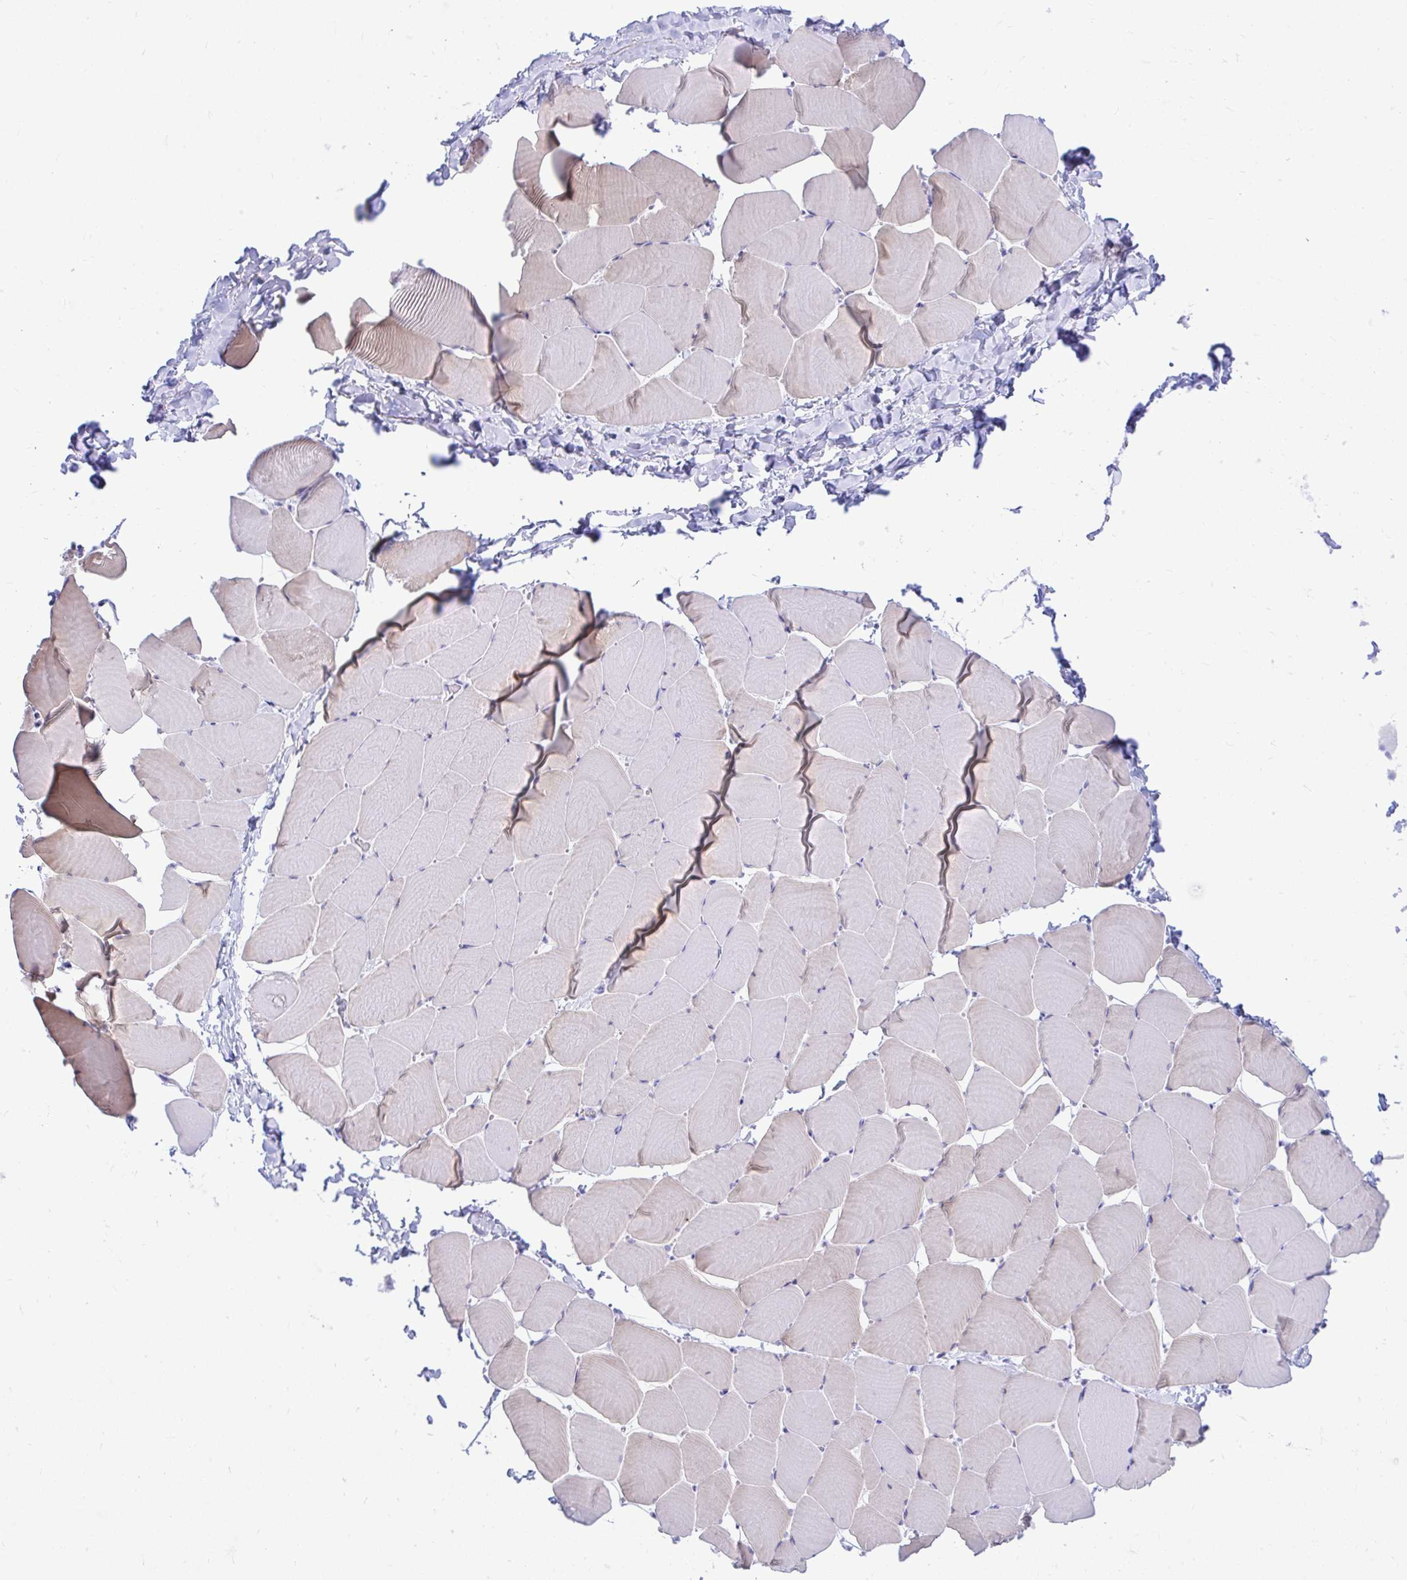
{"staining": {"intensity": "weak", "quantity": "25%-75%", "location": "cytoplasmic/membranous"}, "tissue": "skeletal muscle", "cell_type": "Myocytes", "image_type": "normal", "snomed": [{"axis": "morphology", "description": "Normal tissue, NOS"}, {"axis": "topography", "description": "Skeletal muscle"}], "caption": "Skeletal muscle stained with a brown dye demonstrates weak cytoplasmic/membranous positive staining in approximately 25%-75% of myocytes.", "gene": "SHISA8", "patient": {"sex": "male", "age": 25}}